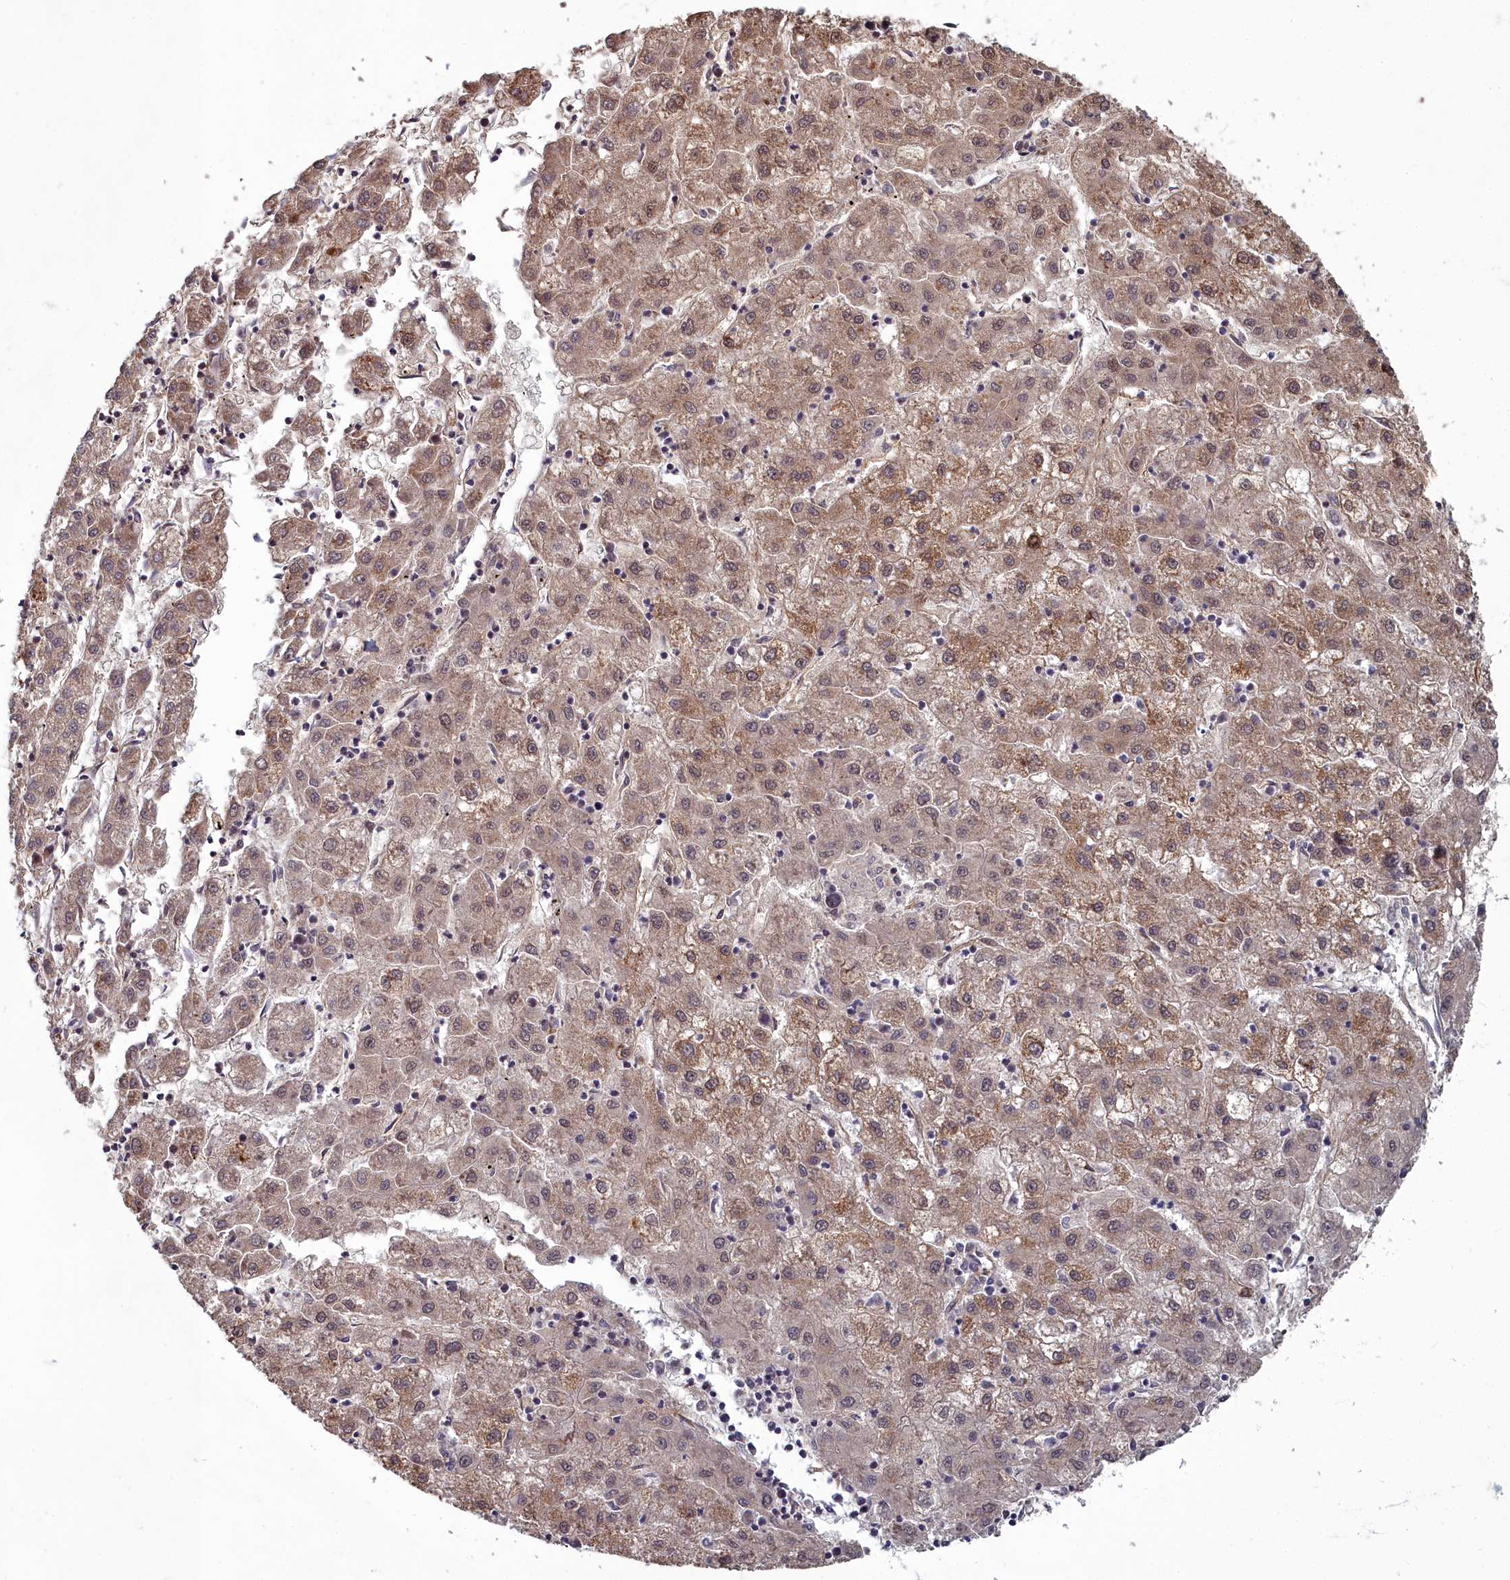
{"staining": {"intensity": "moderate", "quantity": ">75%", "location": "cytoplasmic/membranous,nuclear"}, "tissue": "liver cancer", "cell_type": "Tumor cells", "image_type": "cancer", "snomed": [{"axis": "morphology", "description": "Carcinoma, Hepatocellular, NOS"}, {"axis": "topography", "description": "Liver"}], "caption": "Human liver hepatocellular carcinoma stained with a brown dye exhibits moderate cytoplasmic/membranous and nuclear positive expression in approximately >75% of tumor cells.", "gene": "TSPYL4", "patient": {"sex": "male", "age": 72}}